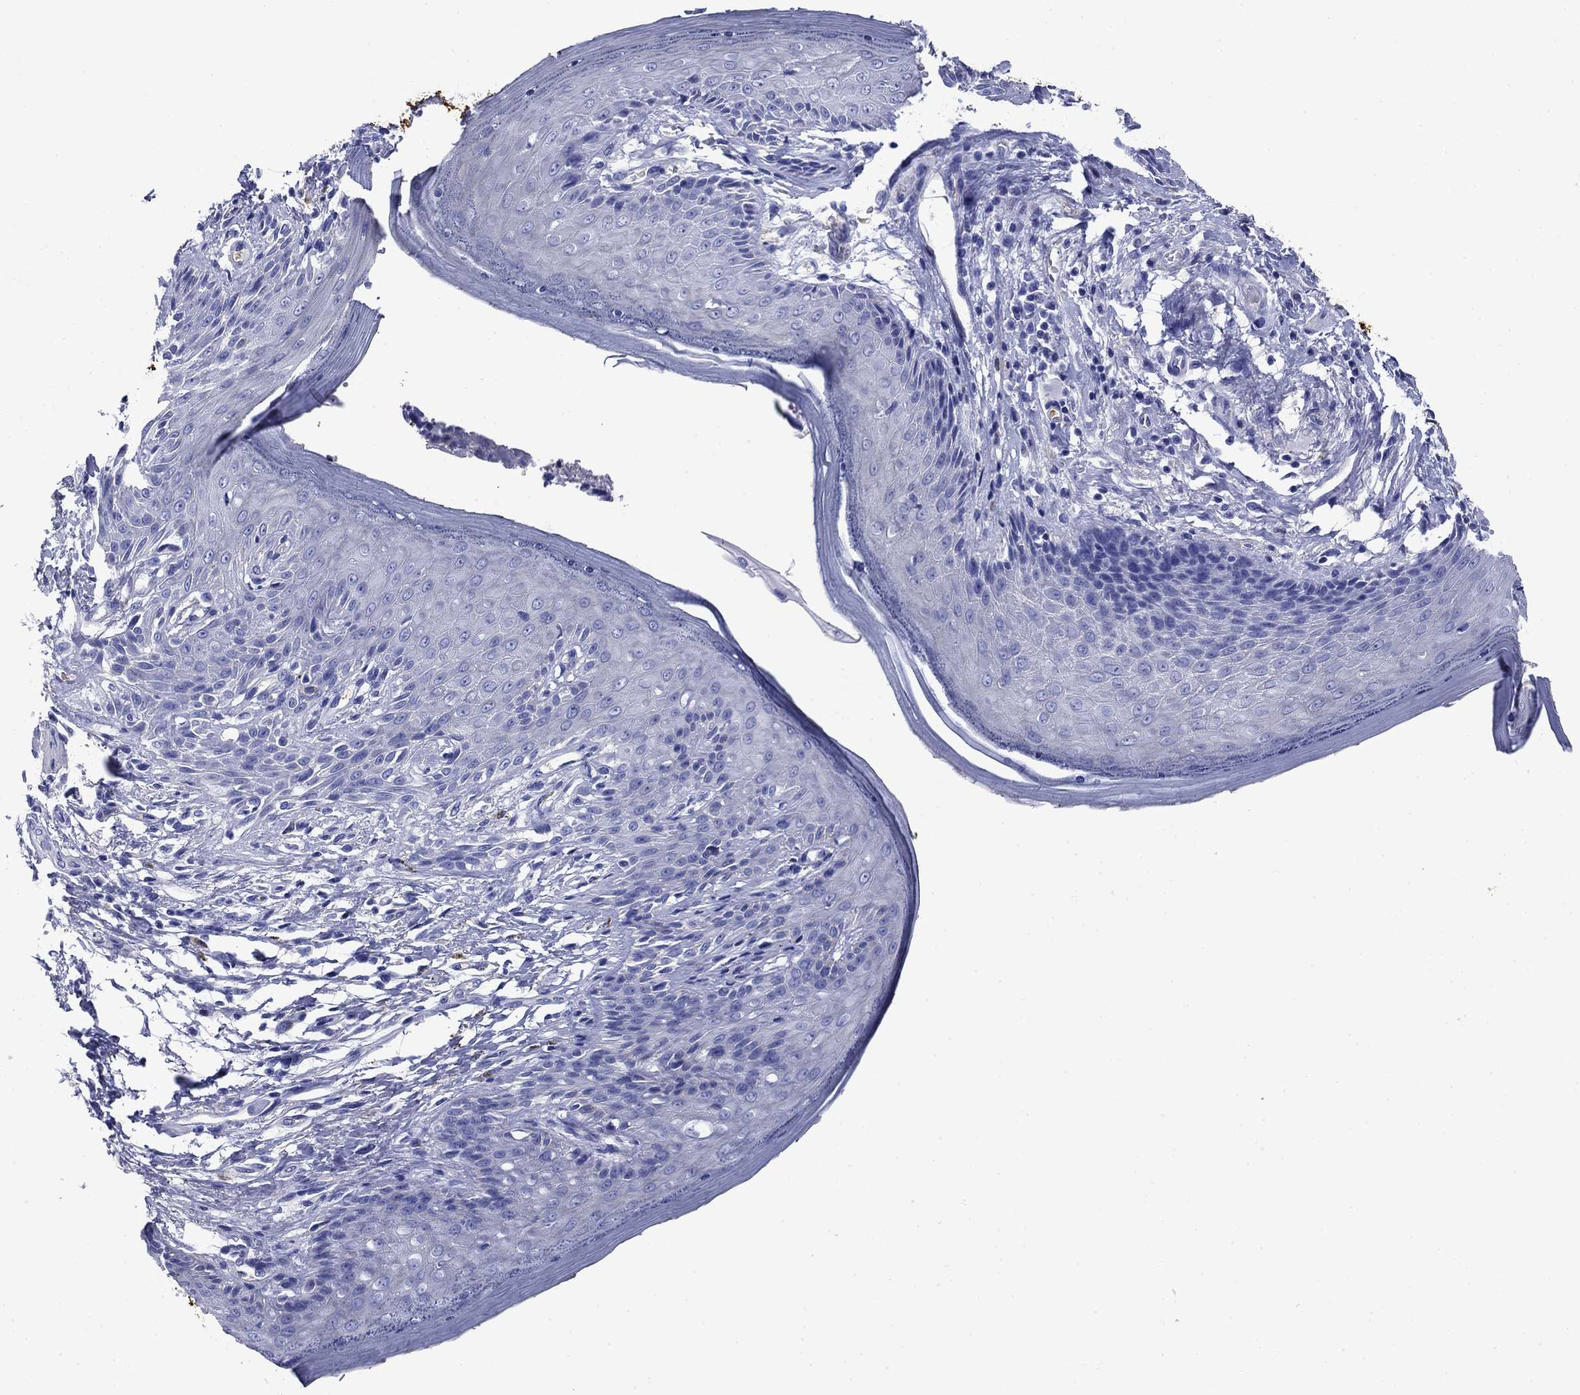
{"staining": {"intensity": "negative", "quantity": "none", "location": "none"}, "tissue": "skin", "cell_type": "Epidermal cells", "image_type": "normal", "snomed": [{"axis": "morphology", "description": "Normal tissue, NOS"}, {"axis": "morphology", "description": "Adenocarcinoma, NOS"}, {"axis": "topography", "description": "Rectum"}, {"axis": "topography", "description": "Anal"}], "caption": "High magnification brightfield microscopy of normal skin stained with DAB (brown) and counterstained with hematoxylin (blue): epidermal cells show no significant positivity.", "gene": "SLC1A2", "patient": {"sex": "female", "age": 68}}